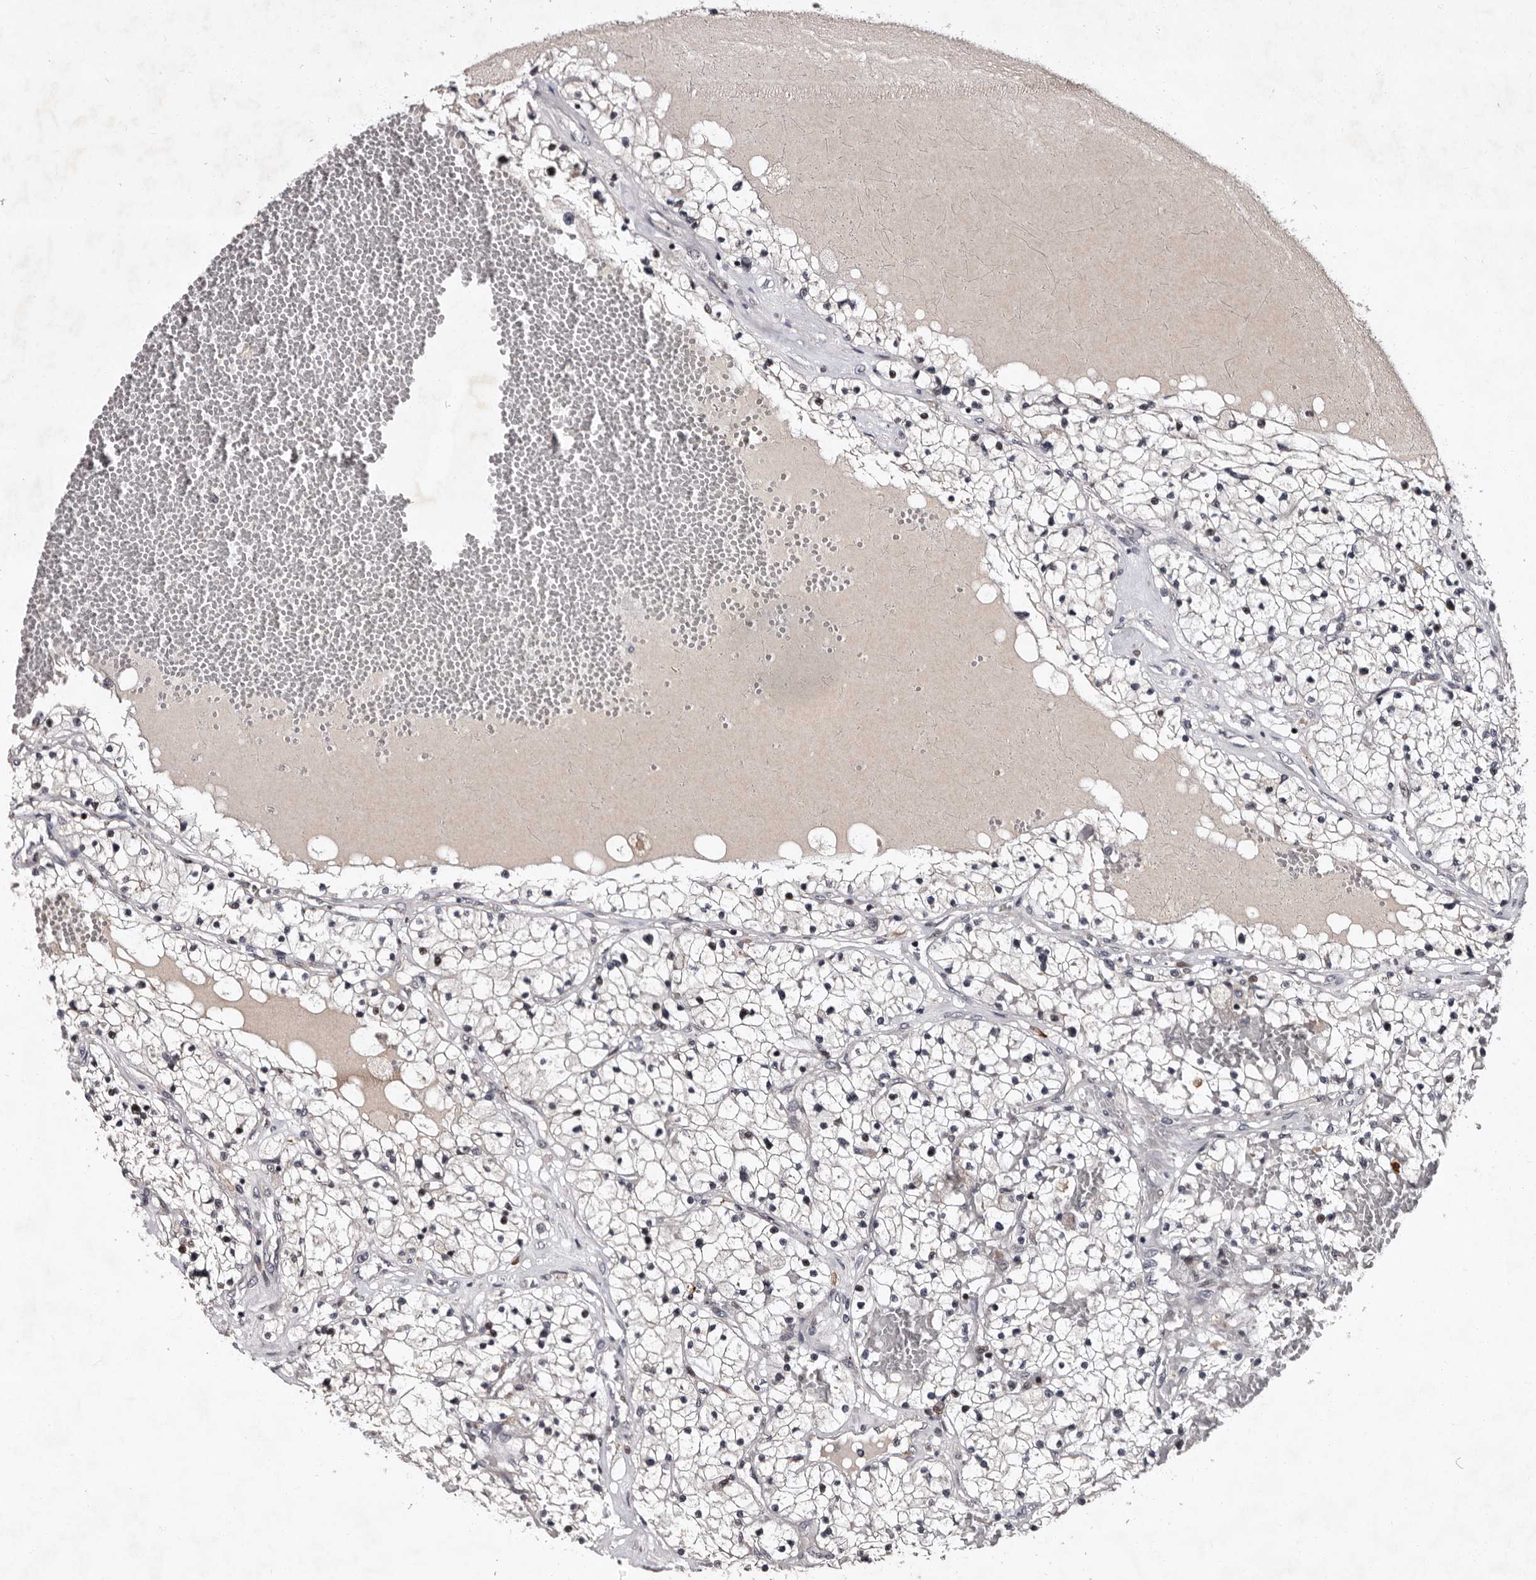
{"staining": {"intensity": "negative", "quantity": "none", "location": "none"}, "tissue": "renal cancer", "cell_type": "Tumor cells", "image_type": "cancer", "snomed": [{"axis": "morphology", "description": "Normal tissue, NOS"}, {"axis": "morphology", "description": "Adenocarcinoma, NOS"}, {"axis": "topography", "description": "Kidney"}], "caption": "IHC of human renal cancer (adenocarcinoma) shows no positivity in tumor cells.", "gene": "TNKS", "patient": {"sex": "male", "age": 68}}